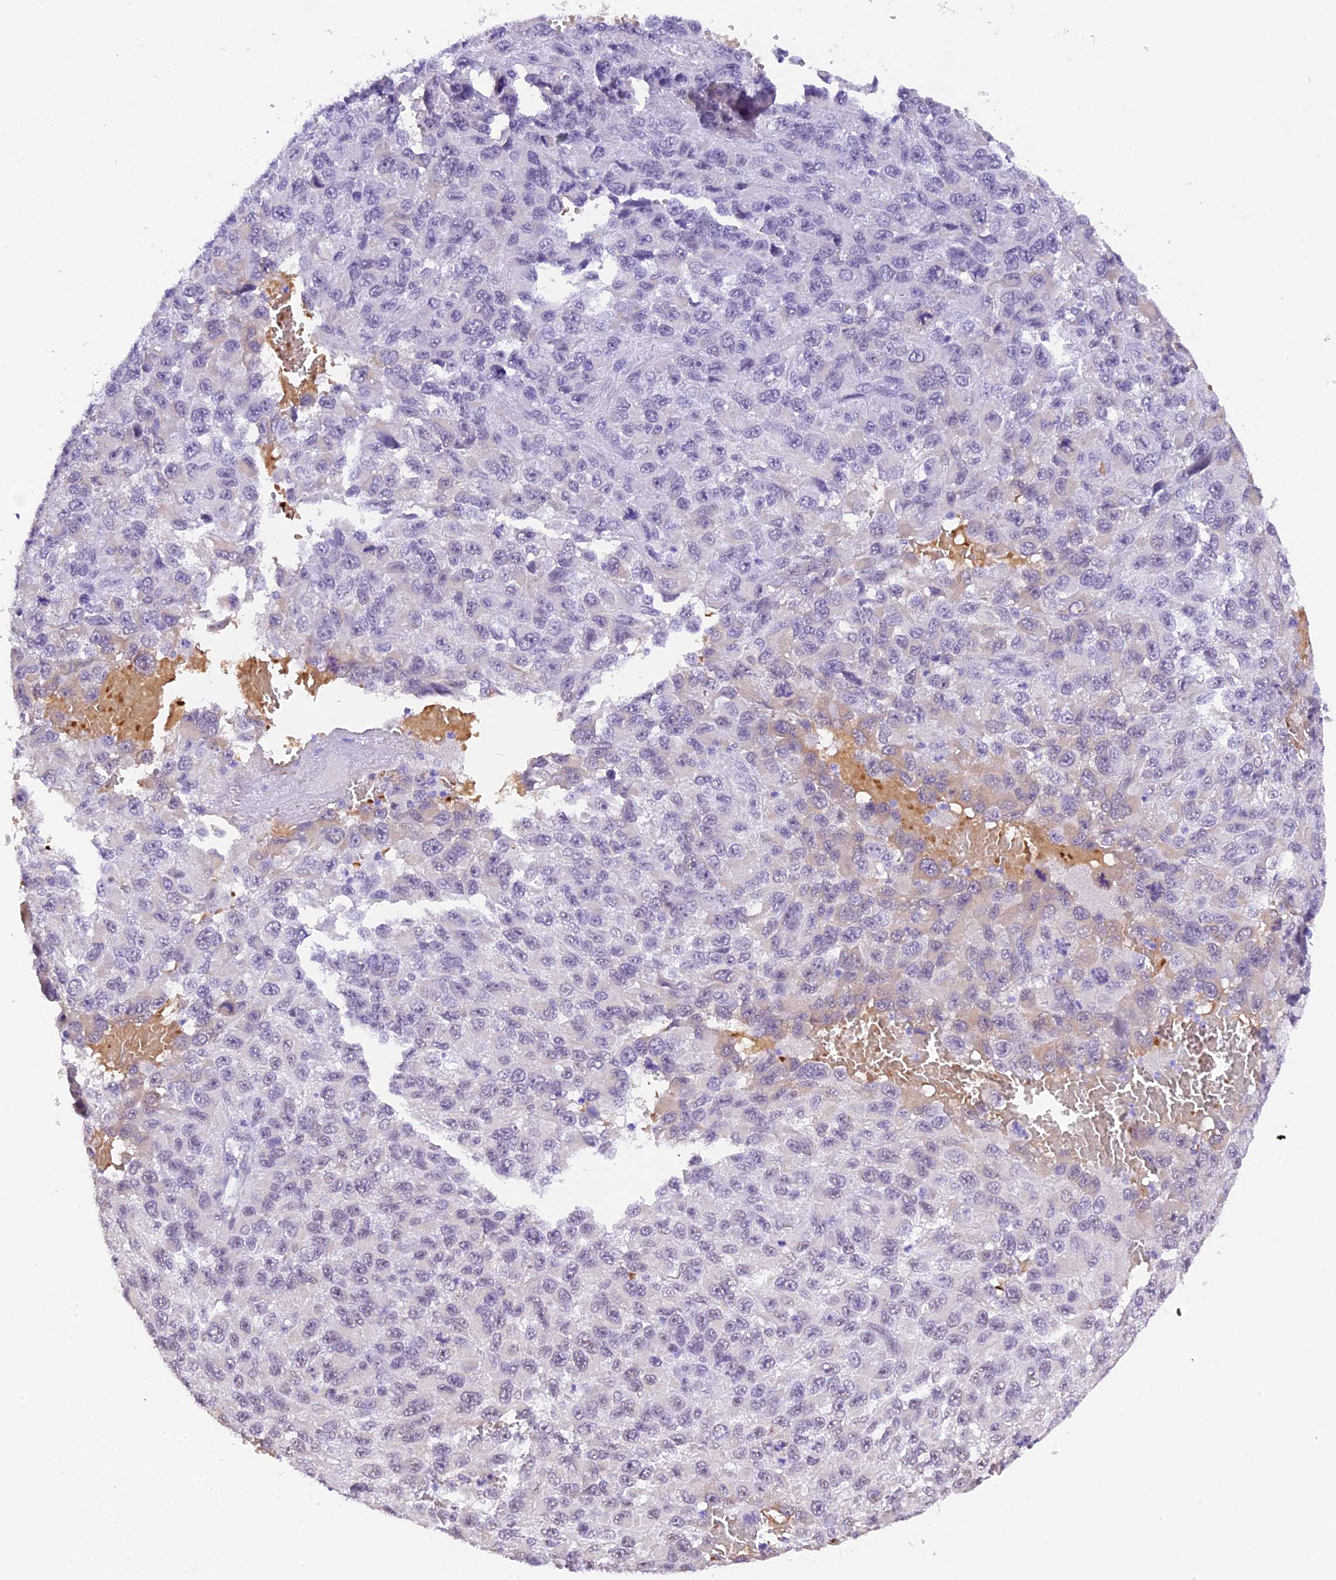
{"staining": {"intensity": "negative", "quantity": "none", "location": "none"}, "tissue": "melanoma", "cell_type": "Tumor cells", "image_type": "cancer", "snomed": [{"axis": "morphology", "description": "Normal tissue, NOS"}, {"axis": "morphology", "description": "Malignant melanoma, NOS"}, {"axis": "topography", "description": "Skin"}], "caption": "High power microscopy image of an IHC histopathology image of malignant melanoma, revealing no significant staining in tumor cells.", "gene": "AHSP", "patient": {"sex": "female", "age": 96}}